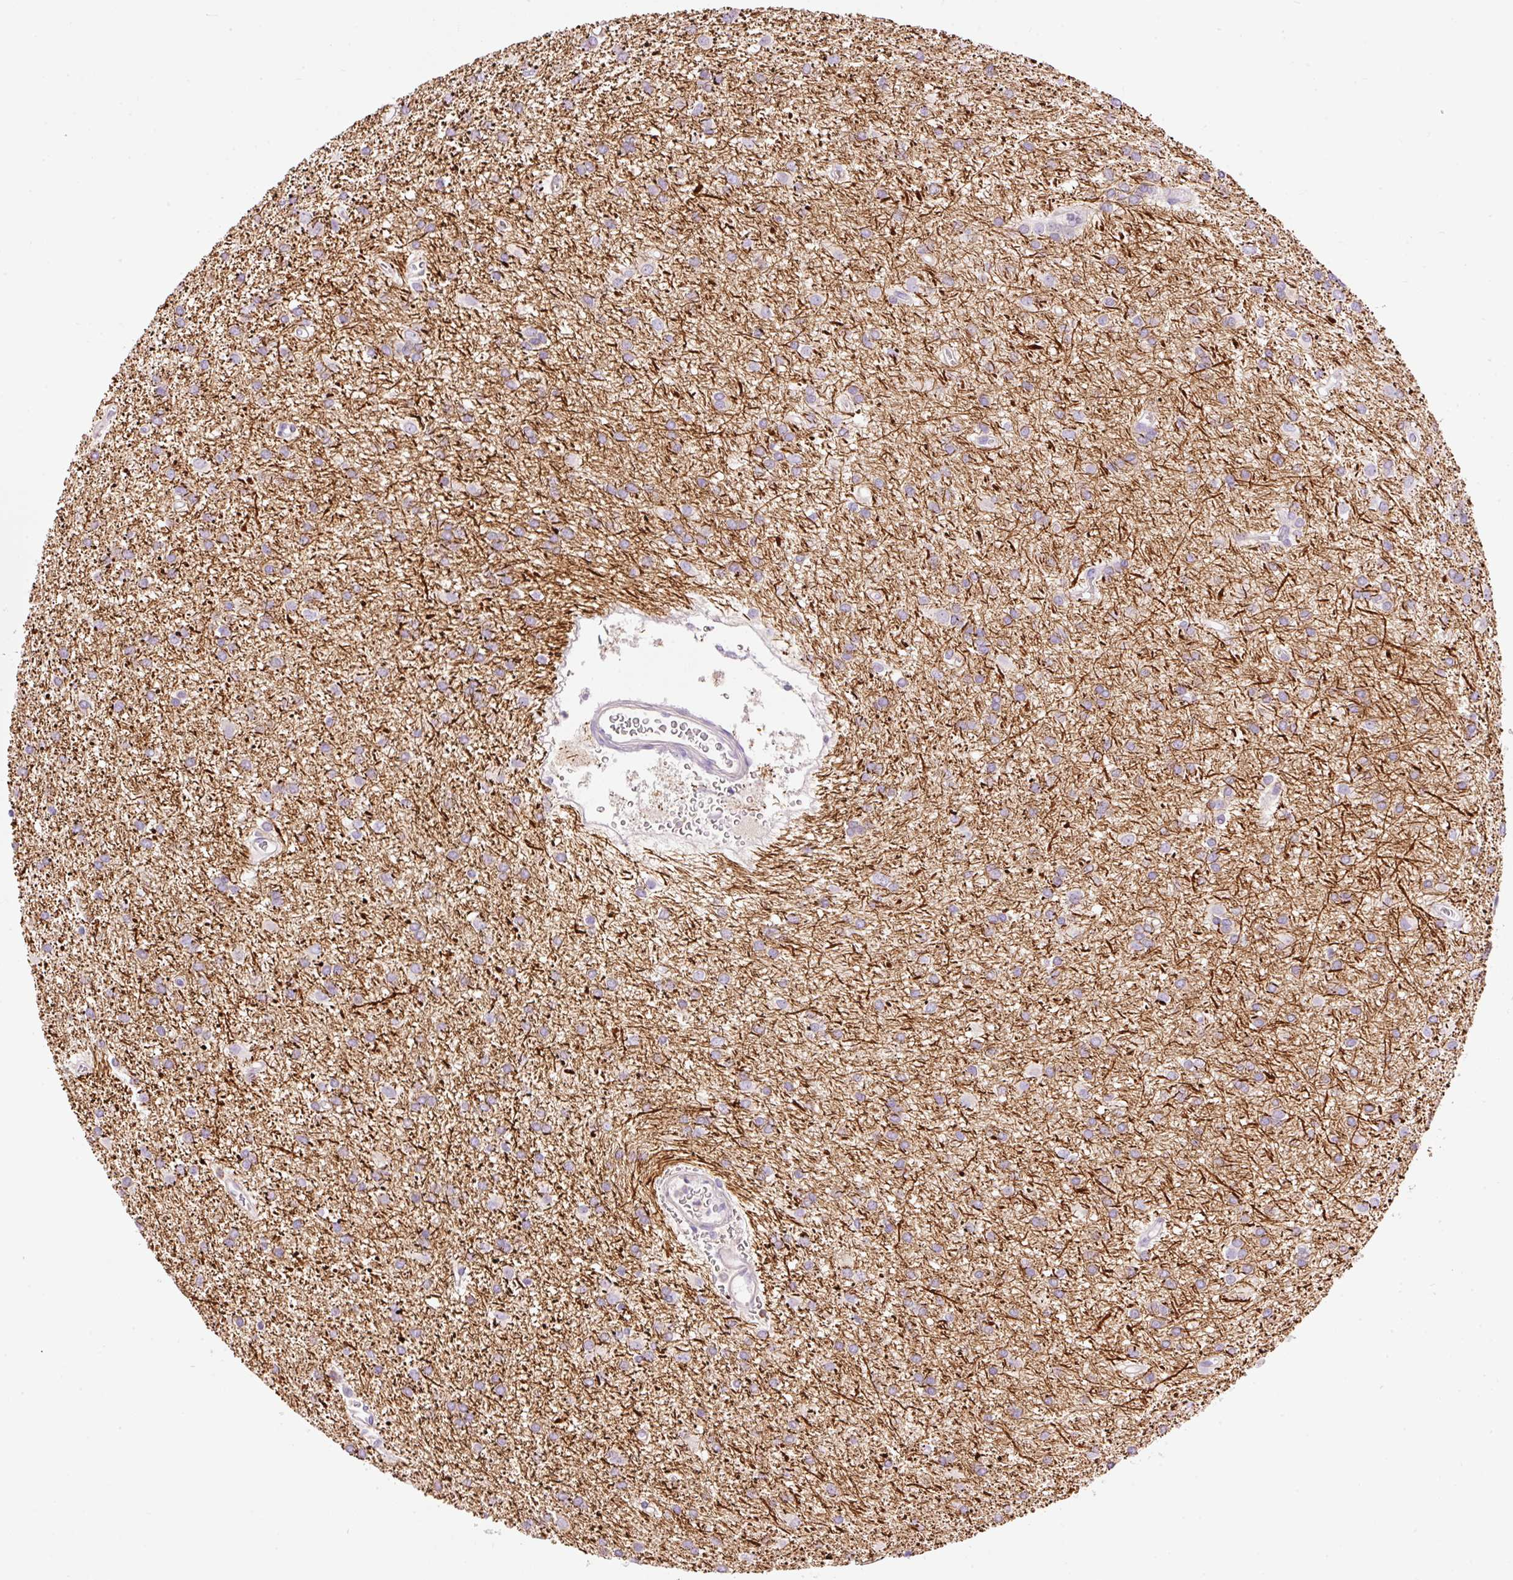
{"staining": {"intensity": "negative", "quantity": "none", "location": "none"}, "tissue": "glioma", "cell_type": "Tumor cells", "image_type": "cancer", "snomed": [{"axis": "morphology", "description": "Glioma, malignant, High grade"}, {"axis": "topography", "description": "Brain"}], "caption": "Immunohistochemistry image of neoplastic tissue: malignant high-grade glioma stained with DAB demonstrates no significant protein positivity in tumor cells.", "gene": "DOK6", "patient": {"sex": "female", "age": 50}}